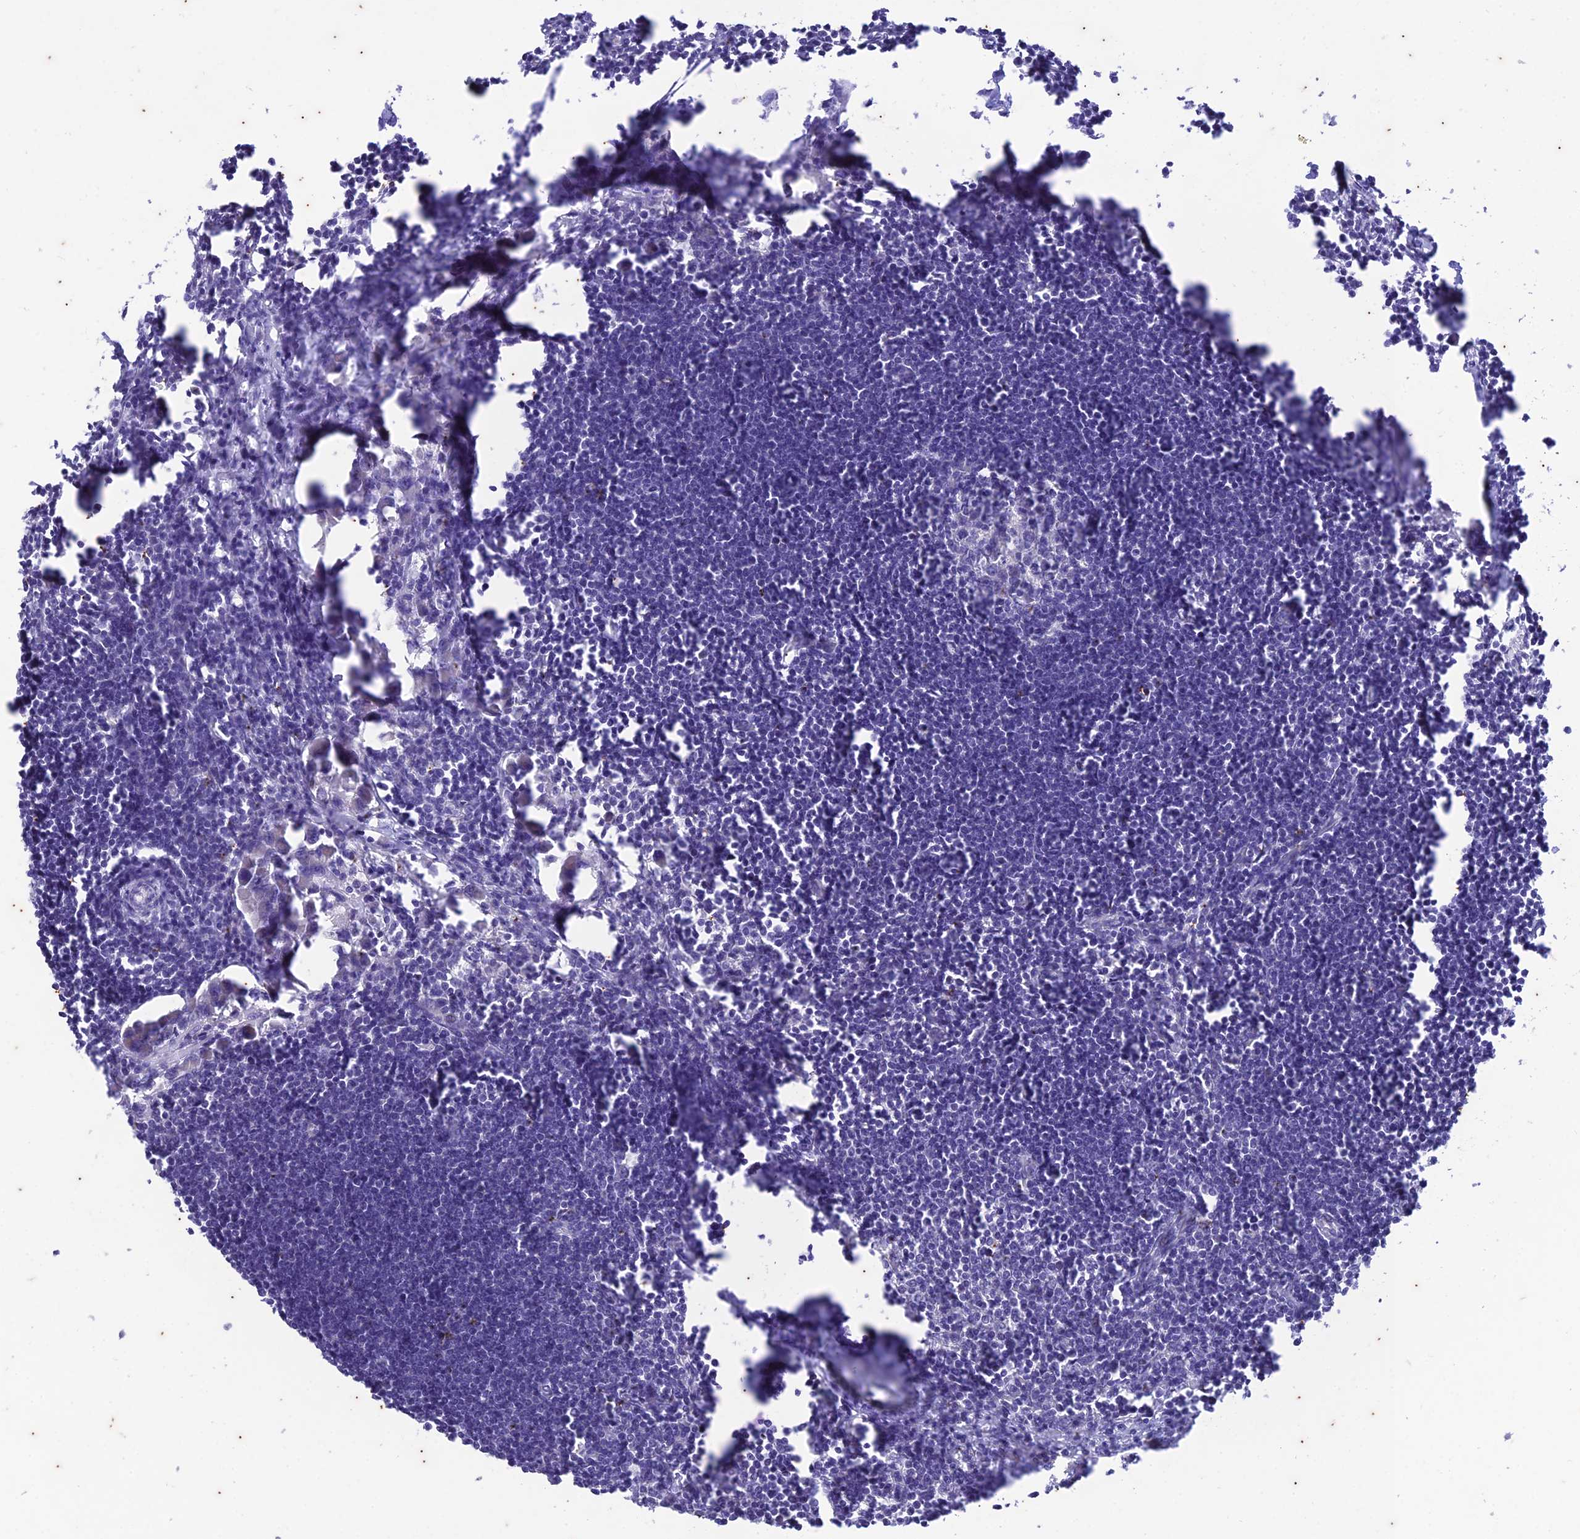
{"staining": {"intensity": "negative", "quantity": "none", "location": "none"}, "tissue": "lymph node", "cell_type": "Germinal center cells", "image_type": "normal", "snomed": [{"axis": "morphology", "description": "Normal tissue, NOS"}, {"axis": "morphology", "description": "Malignant melanoma, Metastatic site"}, {"axis": "topography", "description": "Lymph node"}], "caption": "Immunohistochemical staining of benign human lymph node shows no significant staining in germinal center cells. (DAB immunohistochemistry visualized using brightfield microscopy, high magnification).", "gene": "TMEM40", "patient": {"sex": "male", "age": 41}}